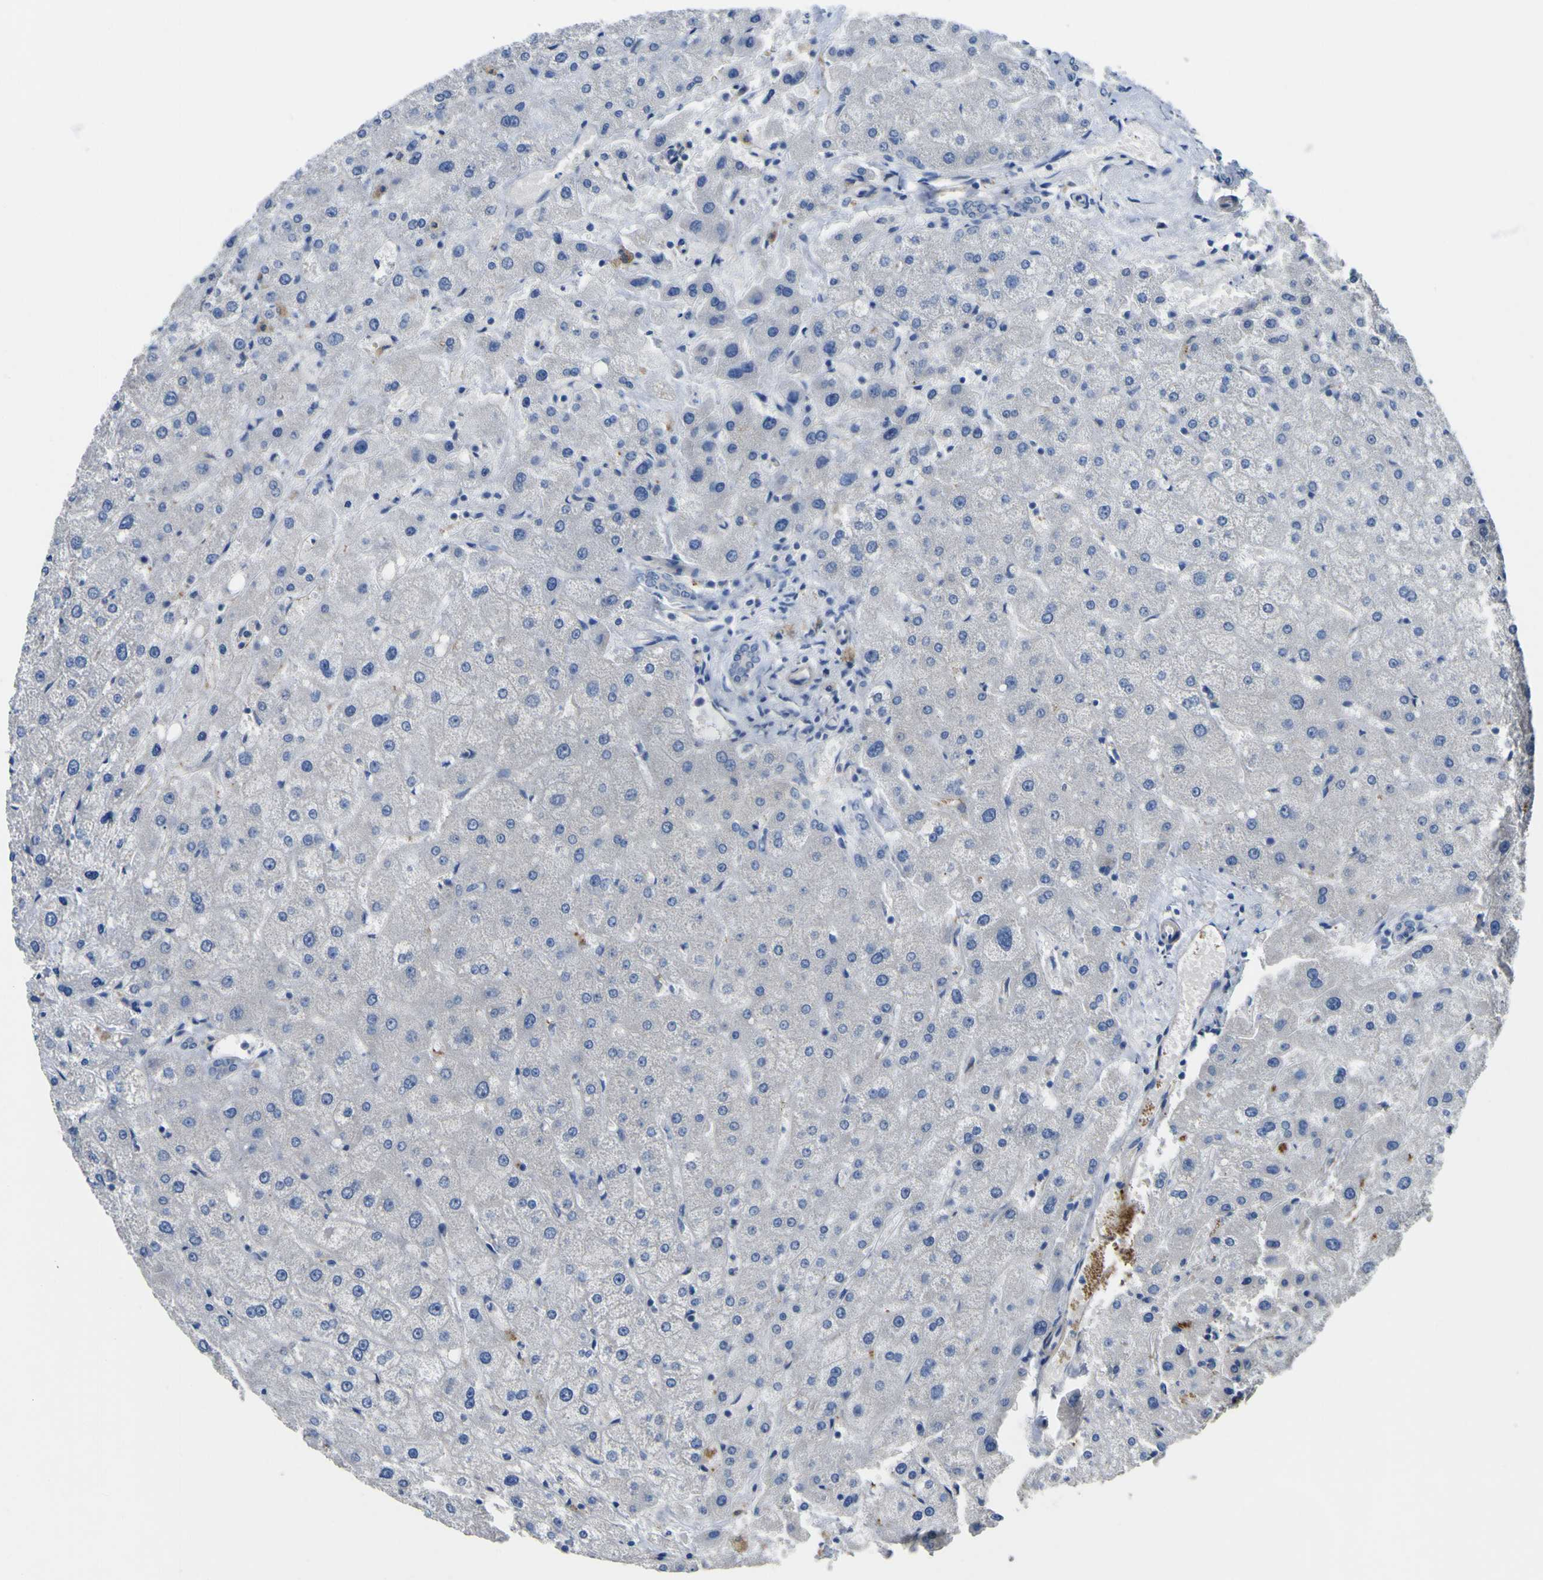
{"staining": {"intensity": "negative", "quantity": "none", "location": "none"}, "tissue": "liver", "cell_type": "Cholangiocytes", "image_type": "normal", "snomed": [{"axis": "morphology", "description": "Normal tissue, NOS"}, {"axis": "topography", "description": "Liver"}], "caption": "DAB immunohistochemical staining of unremarkable human liver demonstrates no significant staining in cholangiocytes. (Immunohistochemistry (ihc), brightfield microscopy, high magnification).", "gene": "ALDH18A1", "patient": {"sex": "male", "age": 73}}